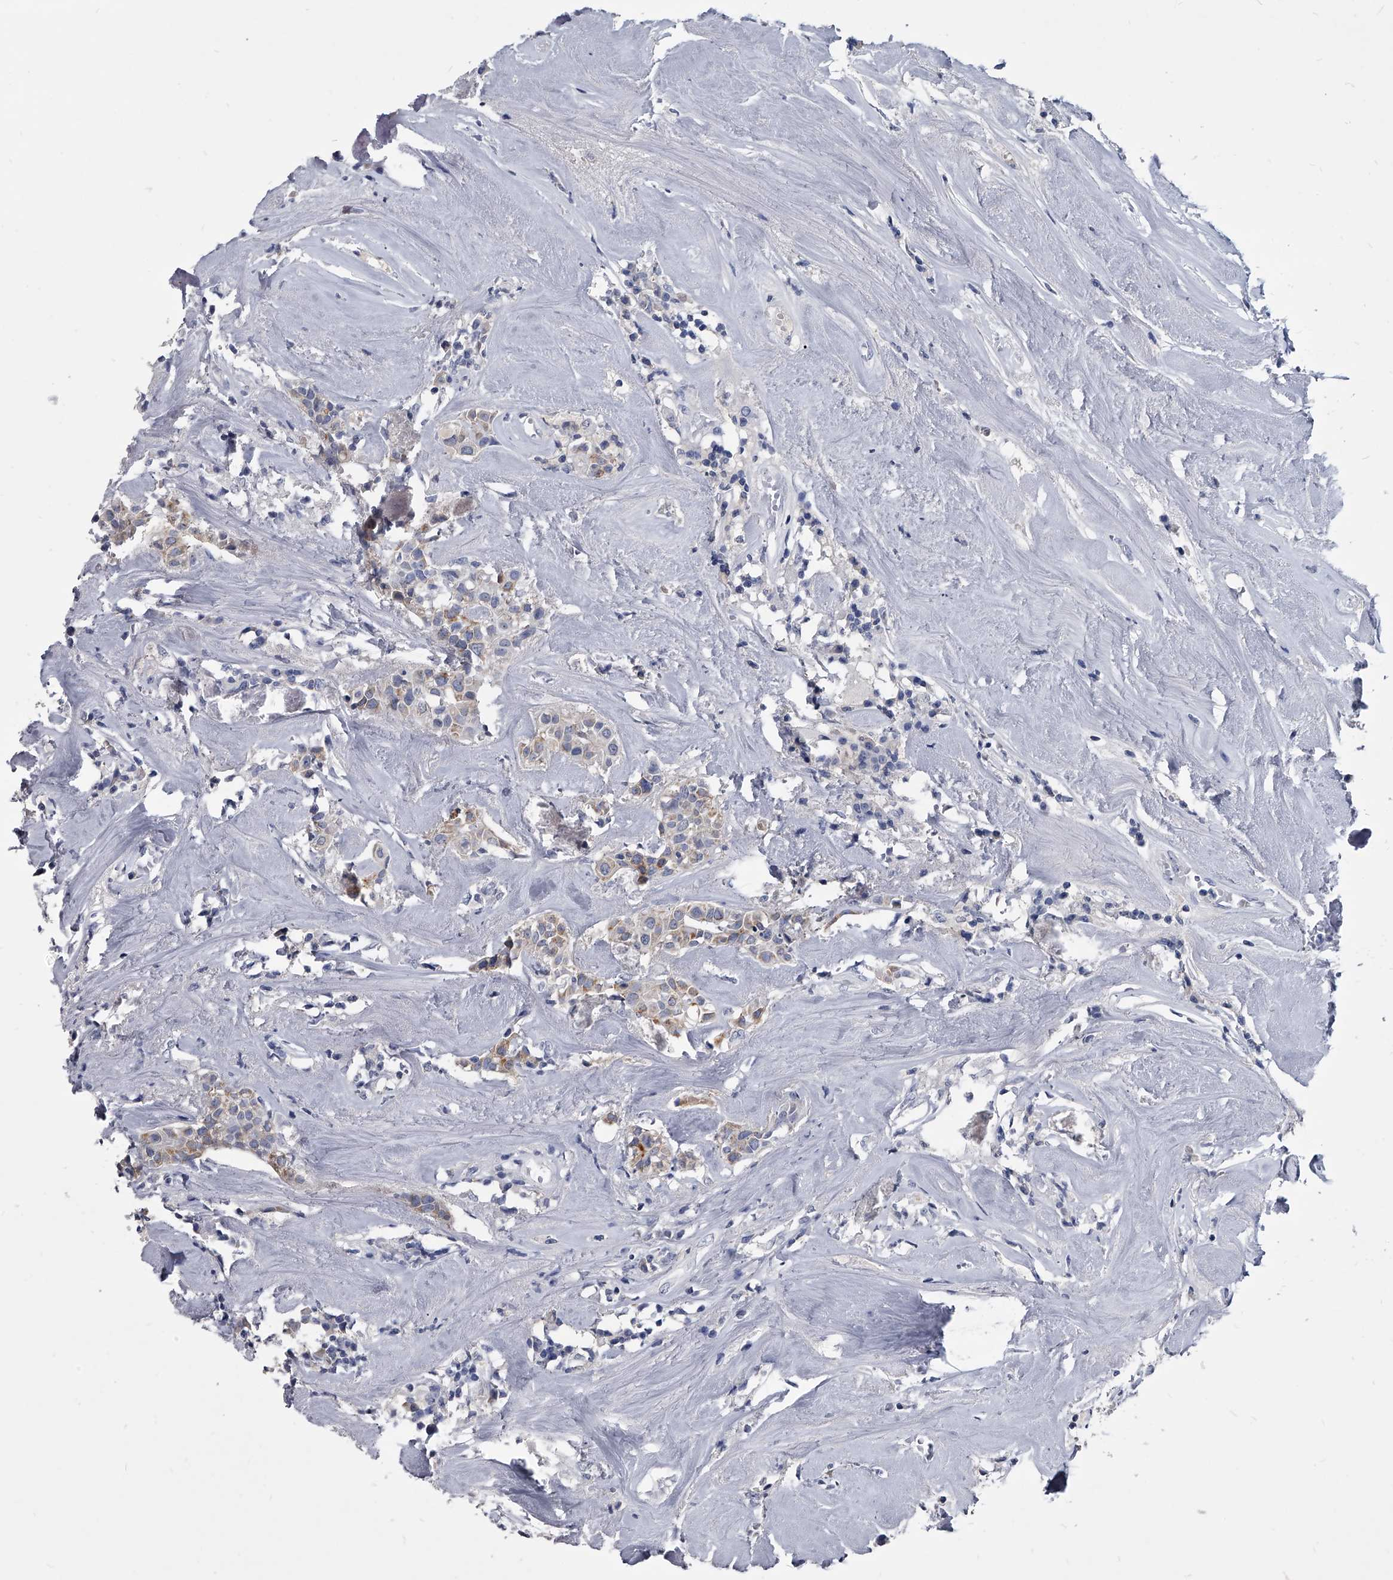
{"staining": {"intensity": "weak", "quantity": "<25%", "location": "cytoplasmic/membranous"}, "tissue": "head and neck cancer", "cell_type": "Tumor cells", "image_type": "cancer", "snomed": [{"axis": "morphology", "description": "Adenocarcinoma, NOS"}, {"axis": "topography", "description": "Salivary gland"}, {"axis": "topography", "description": "Head-Neck"}], "caption": "The histopathology image demonstrates no significant expression in tumor cells of head and neck cancer.", "gene": "BCAS1", "patient": {"sex": "female", "age": 65}}